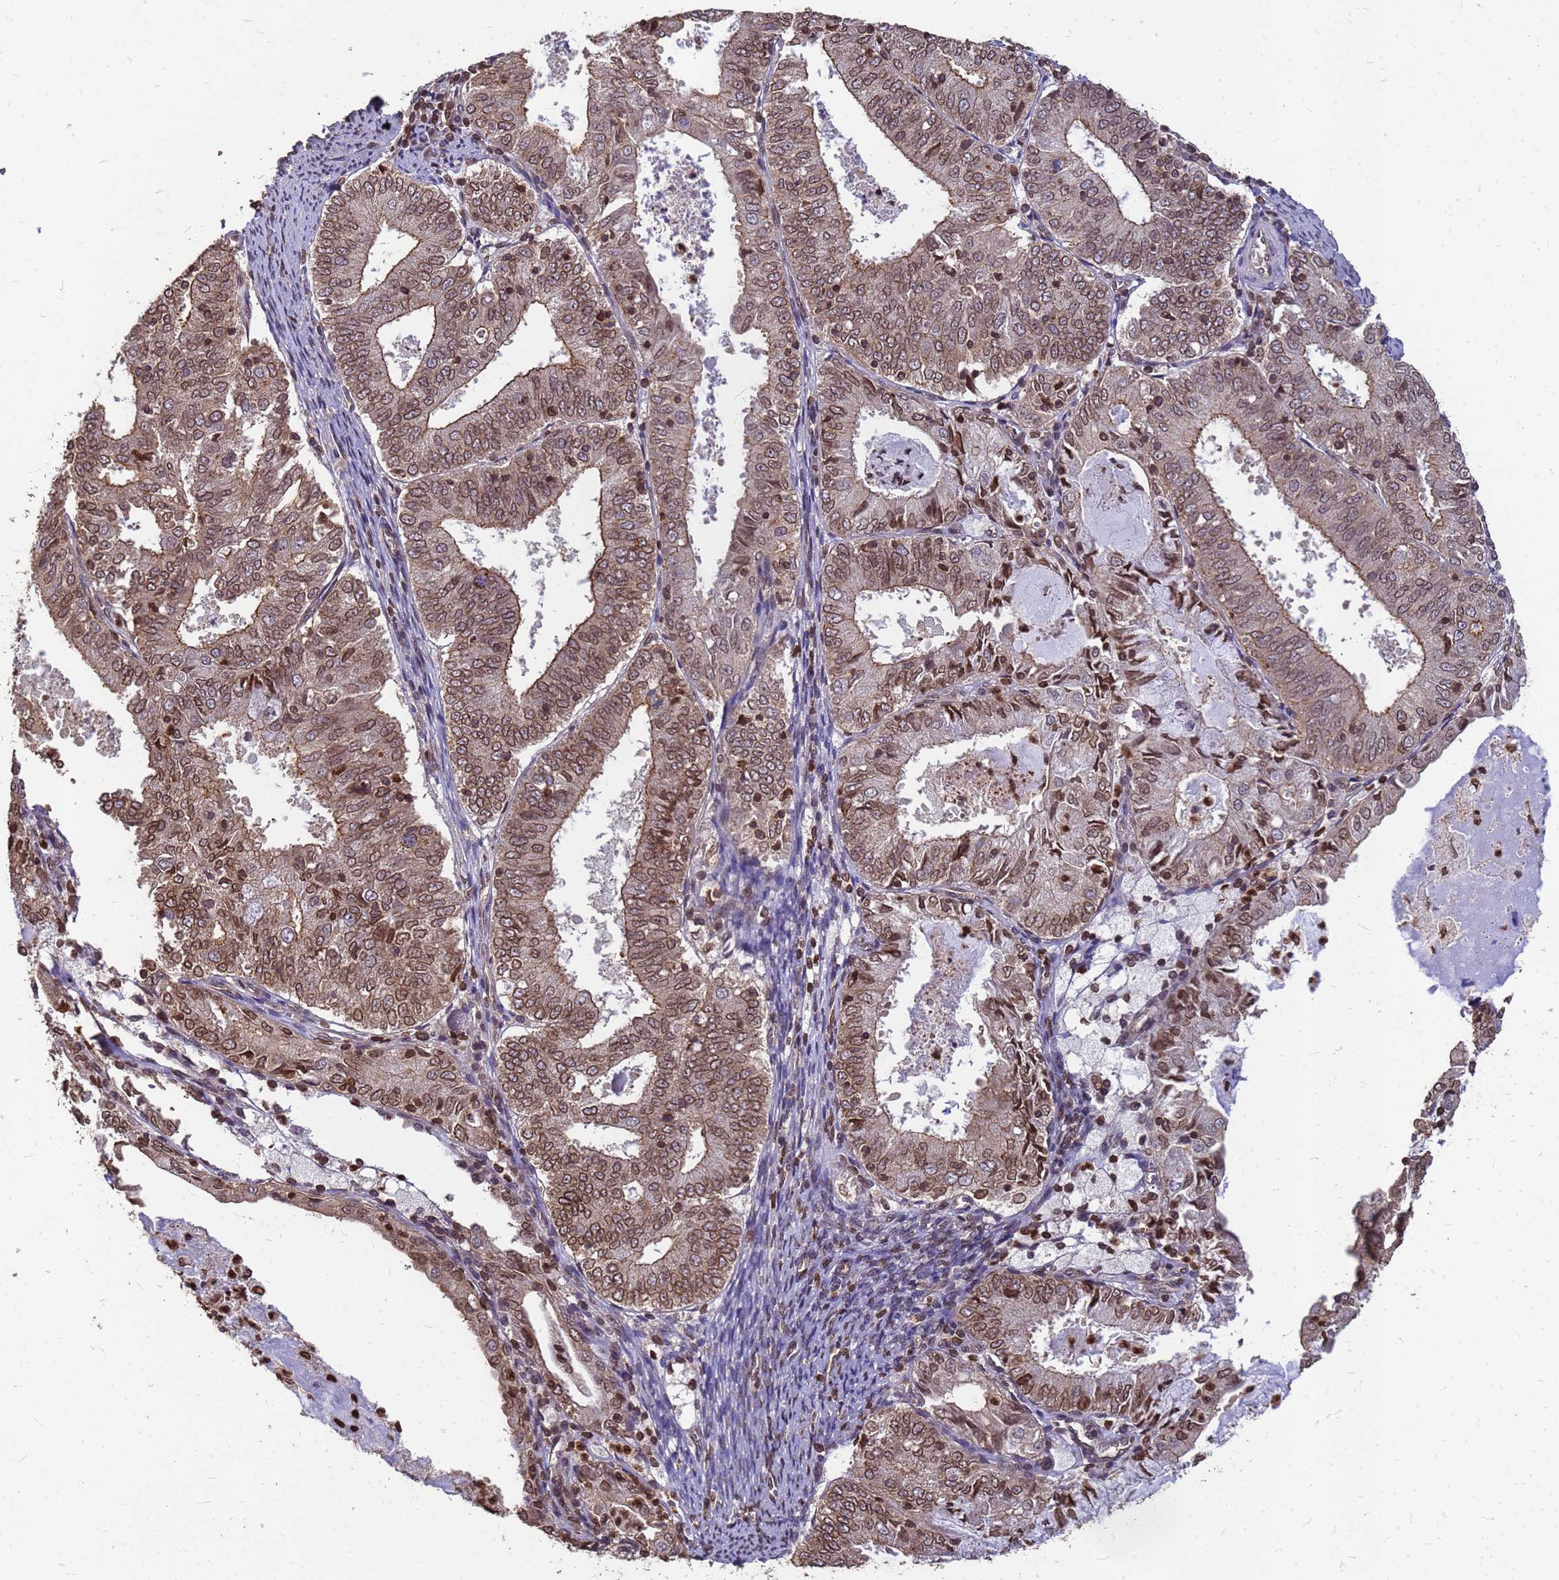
{"staining": {"intensity": "moderate", "quantity": ">75%", "location": "cytoplasmic/membranous,nuclear"}, "tissue": "endometrial cancer", "cell_type": "Tumor cells", "image_type": "cancer", "snomed": [{"axis": "morphology", "description": "Adenocarcinoma, NOS"}, {"axis": "topography", "description": "Endometrium"}], "caption": "DAB (3,3'-diaminobenzidine) immunohistochemical staining of endometrial adenocarcinoma demonstrates moderate cytoplasmic/membranous and nuclear protein expression in approximately >75% of tumor cells.", "gene": "C1orf35", "patient": {"sex": "female", "age": 57}}